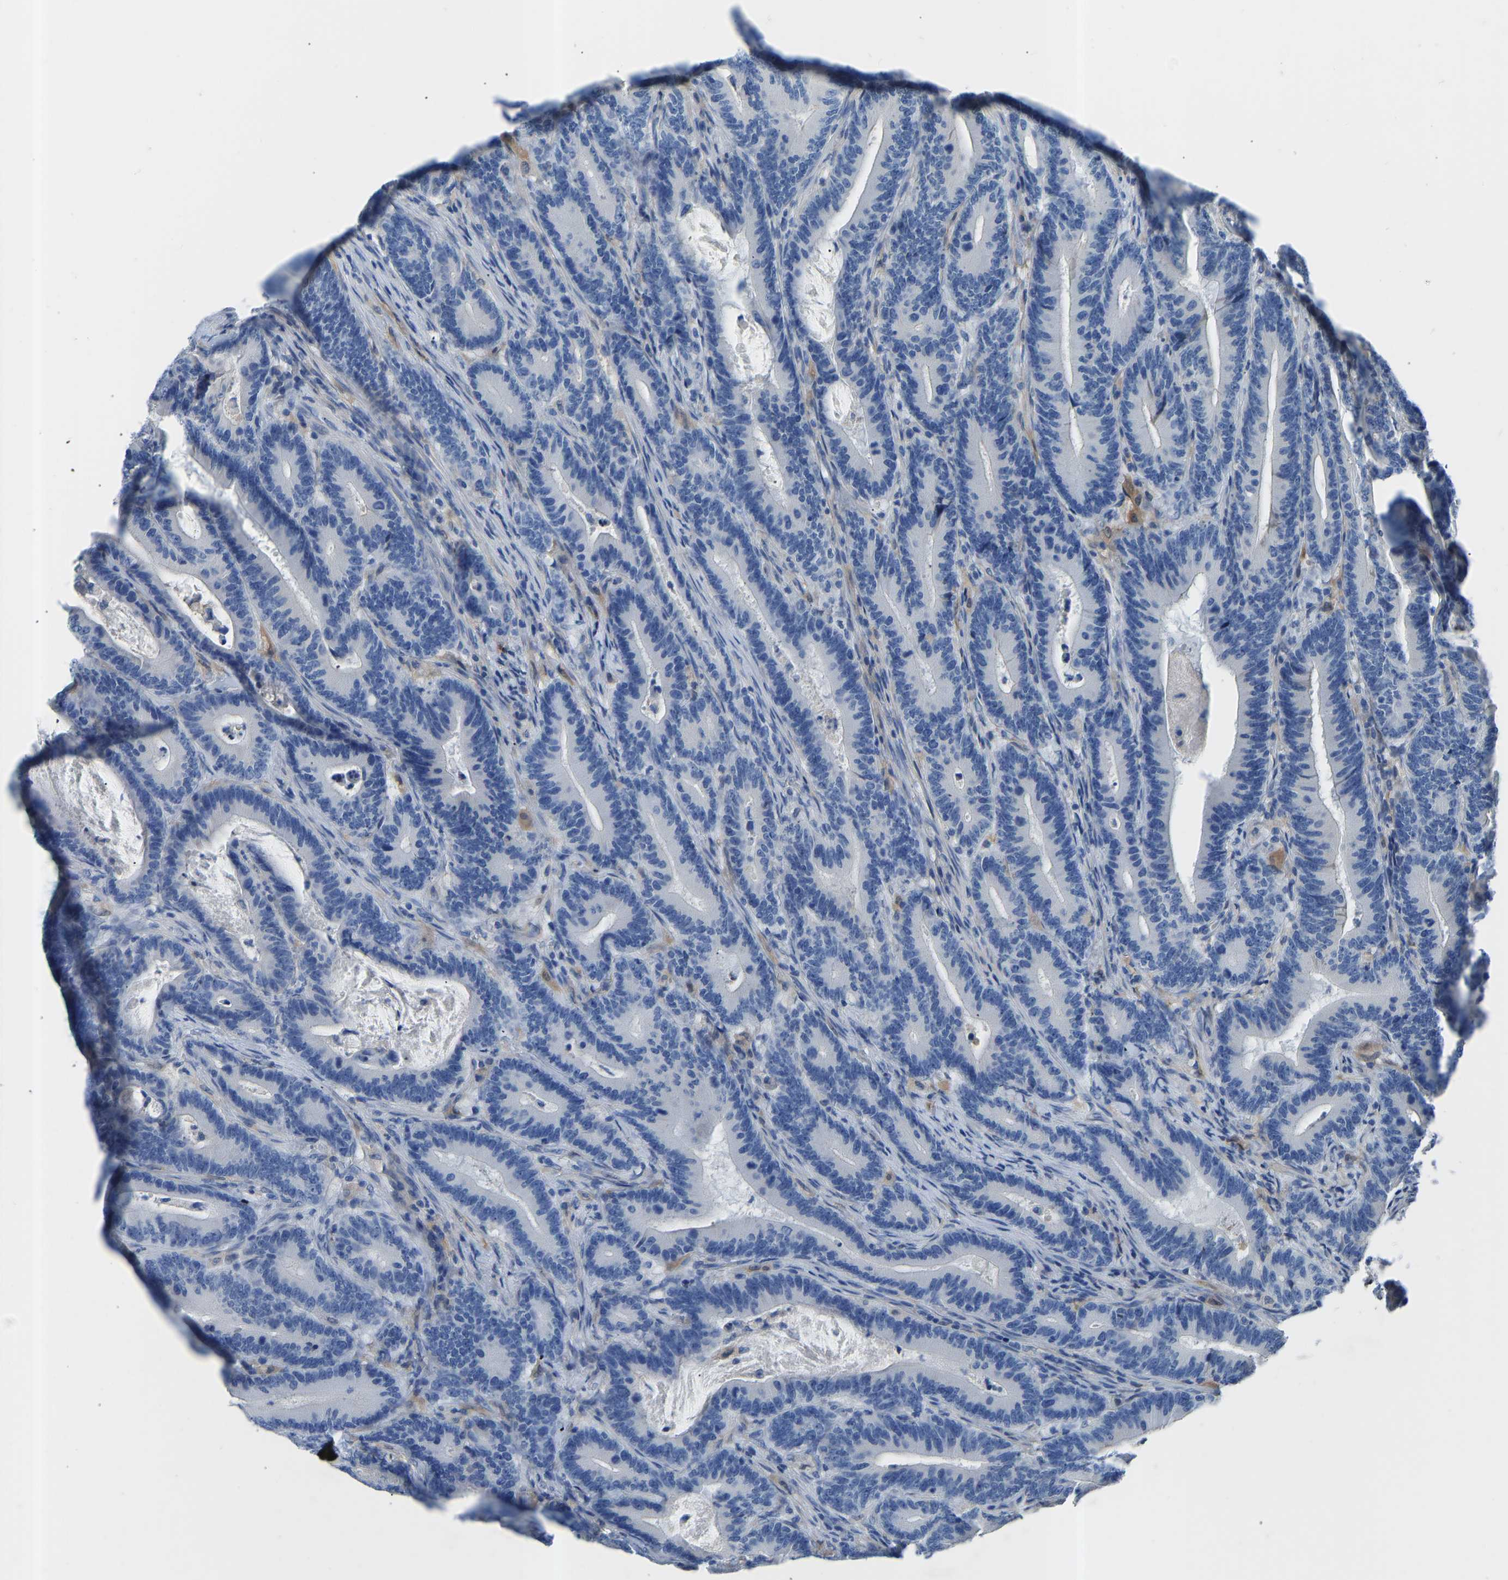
{"staining": {"intensity": "negative", "quantity": "none", "location": "none"}, "tissue": "colorectal cancer", "cell_type": "Tumor cells", "image_type": "cancer", "snomed": [{"axis": "morphology", "description": "Adenocarcinoma, NOS"}, {"axis": "topography", "description": "Colon"}], "caption": "Immunohistochemical staining of colorectal cancer (adenocarcinoma) exhibits no significant expression in tumor cells.", "gene": "RBP1", "patient": {"sex": "female", "age": 66}}